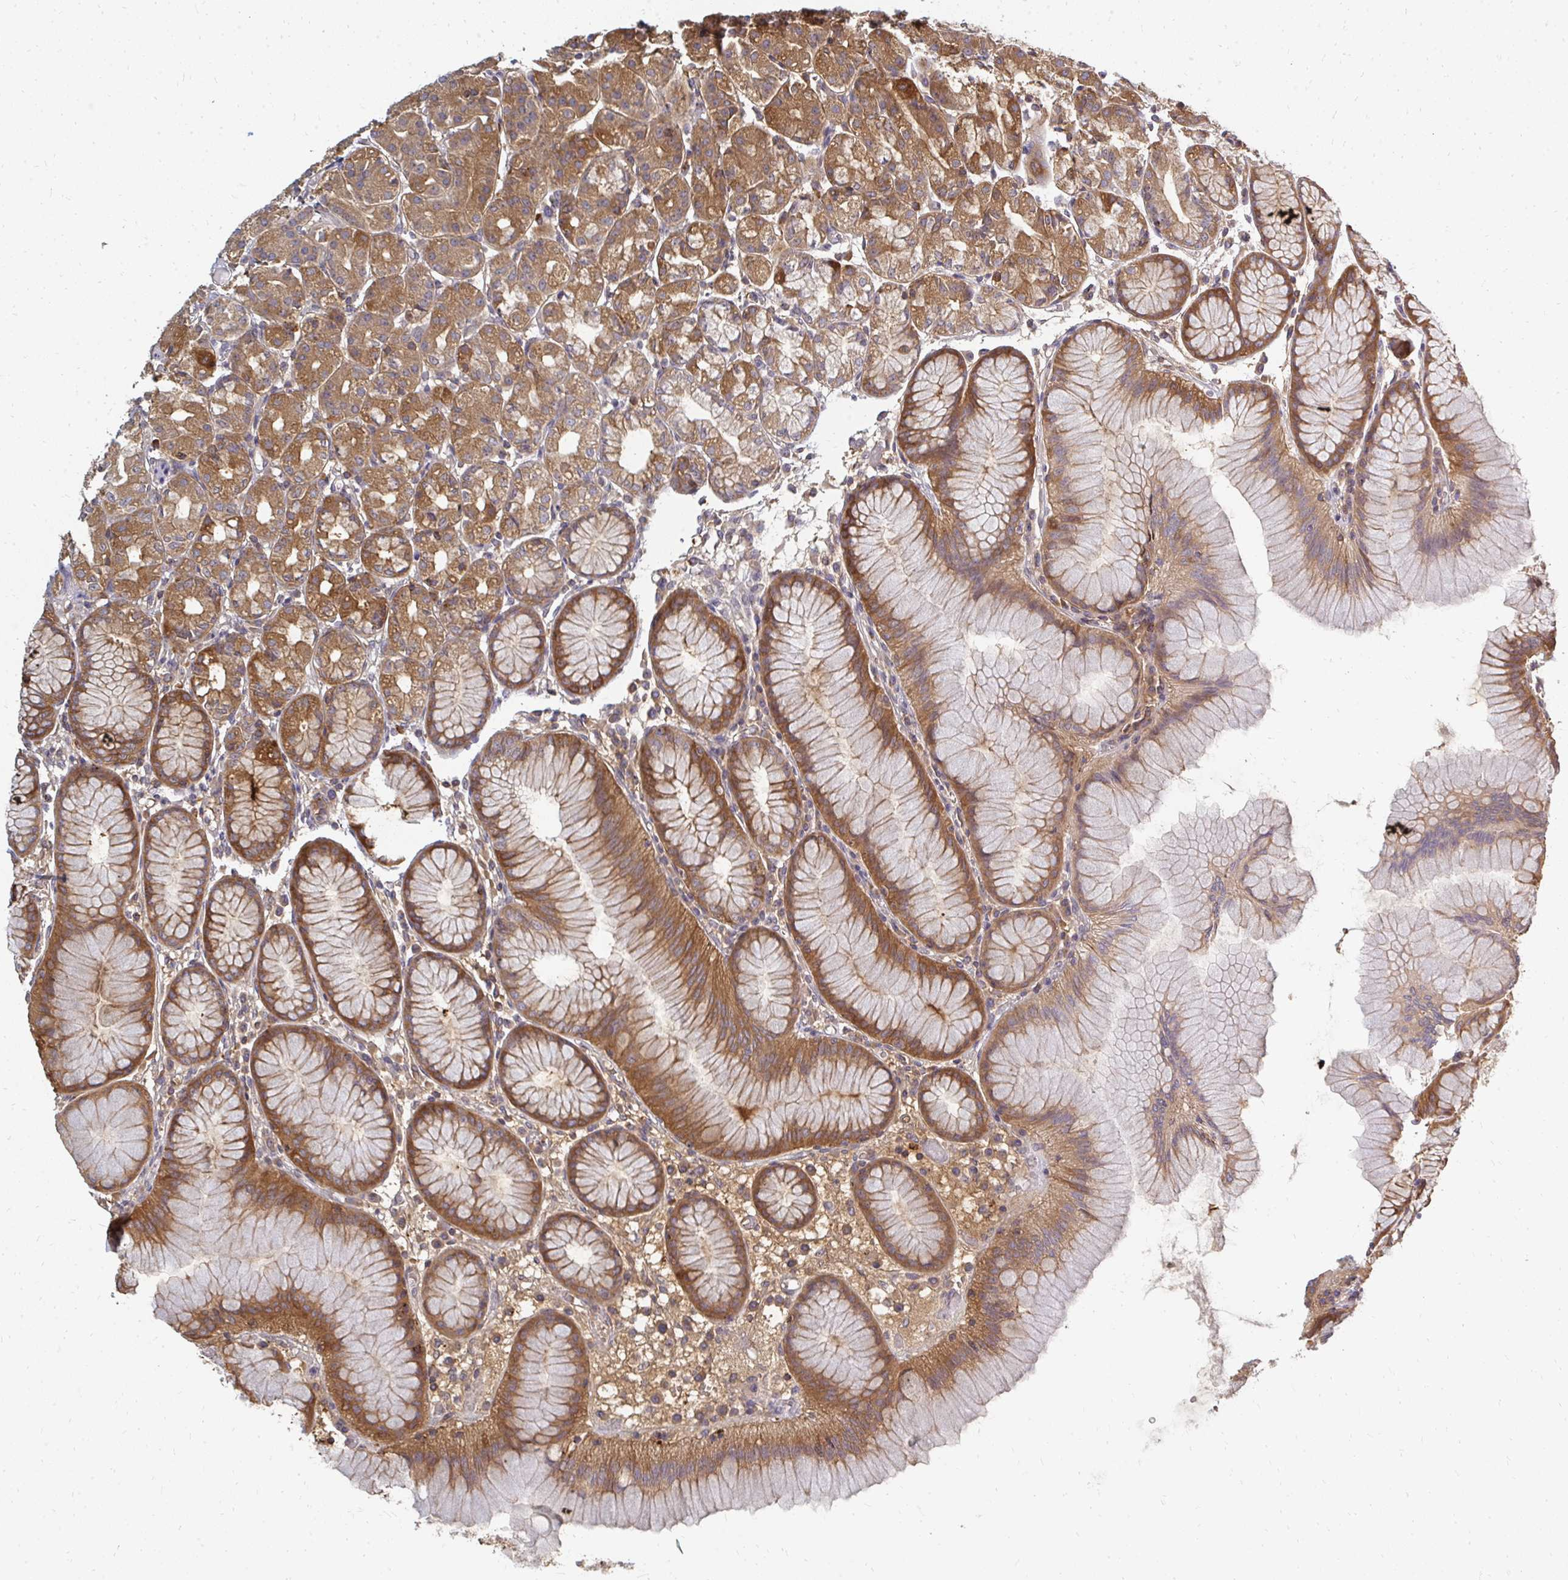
{"staining": {"intensity": "strong", "quantity": ">75%", "location": "cytoplasmic/membranous"}, "tissue": "stomach", "cell_type": "Glandular cells", "image_type": "normal", "snomed": [{"axis": "morphology", "description": "Normal tissue, NOS"}, {"axis": "topography", "description": "Stomach"}], "caption": "A brown stain labels strong cytoplasmic/membranous expression of a protein in glandular cells of normal human stomach. The staining was performed using DAB (3,3'-diaminobenzidine) to visualize the protein expression in brown, while the nuclei were stained in blue with hematoxylin (Magnification: 20x).", "gene": "ZNF285", "patient": {"sex": "female", "age": 57}}